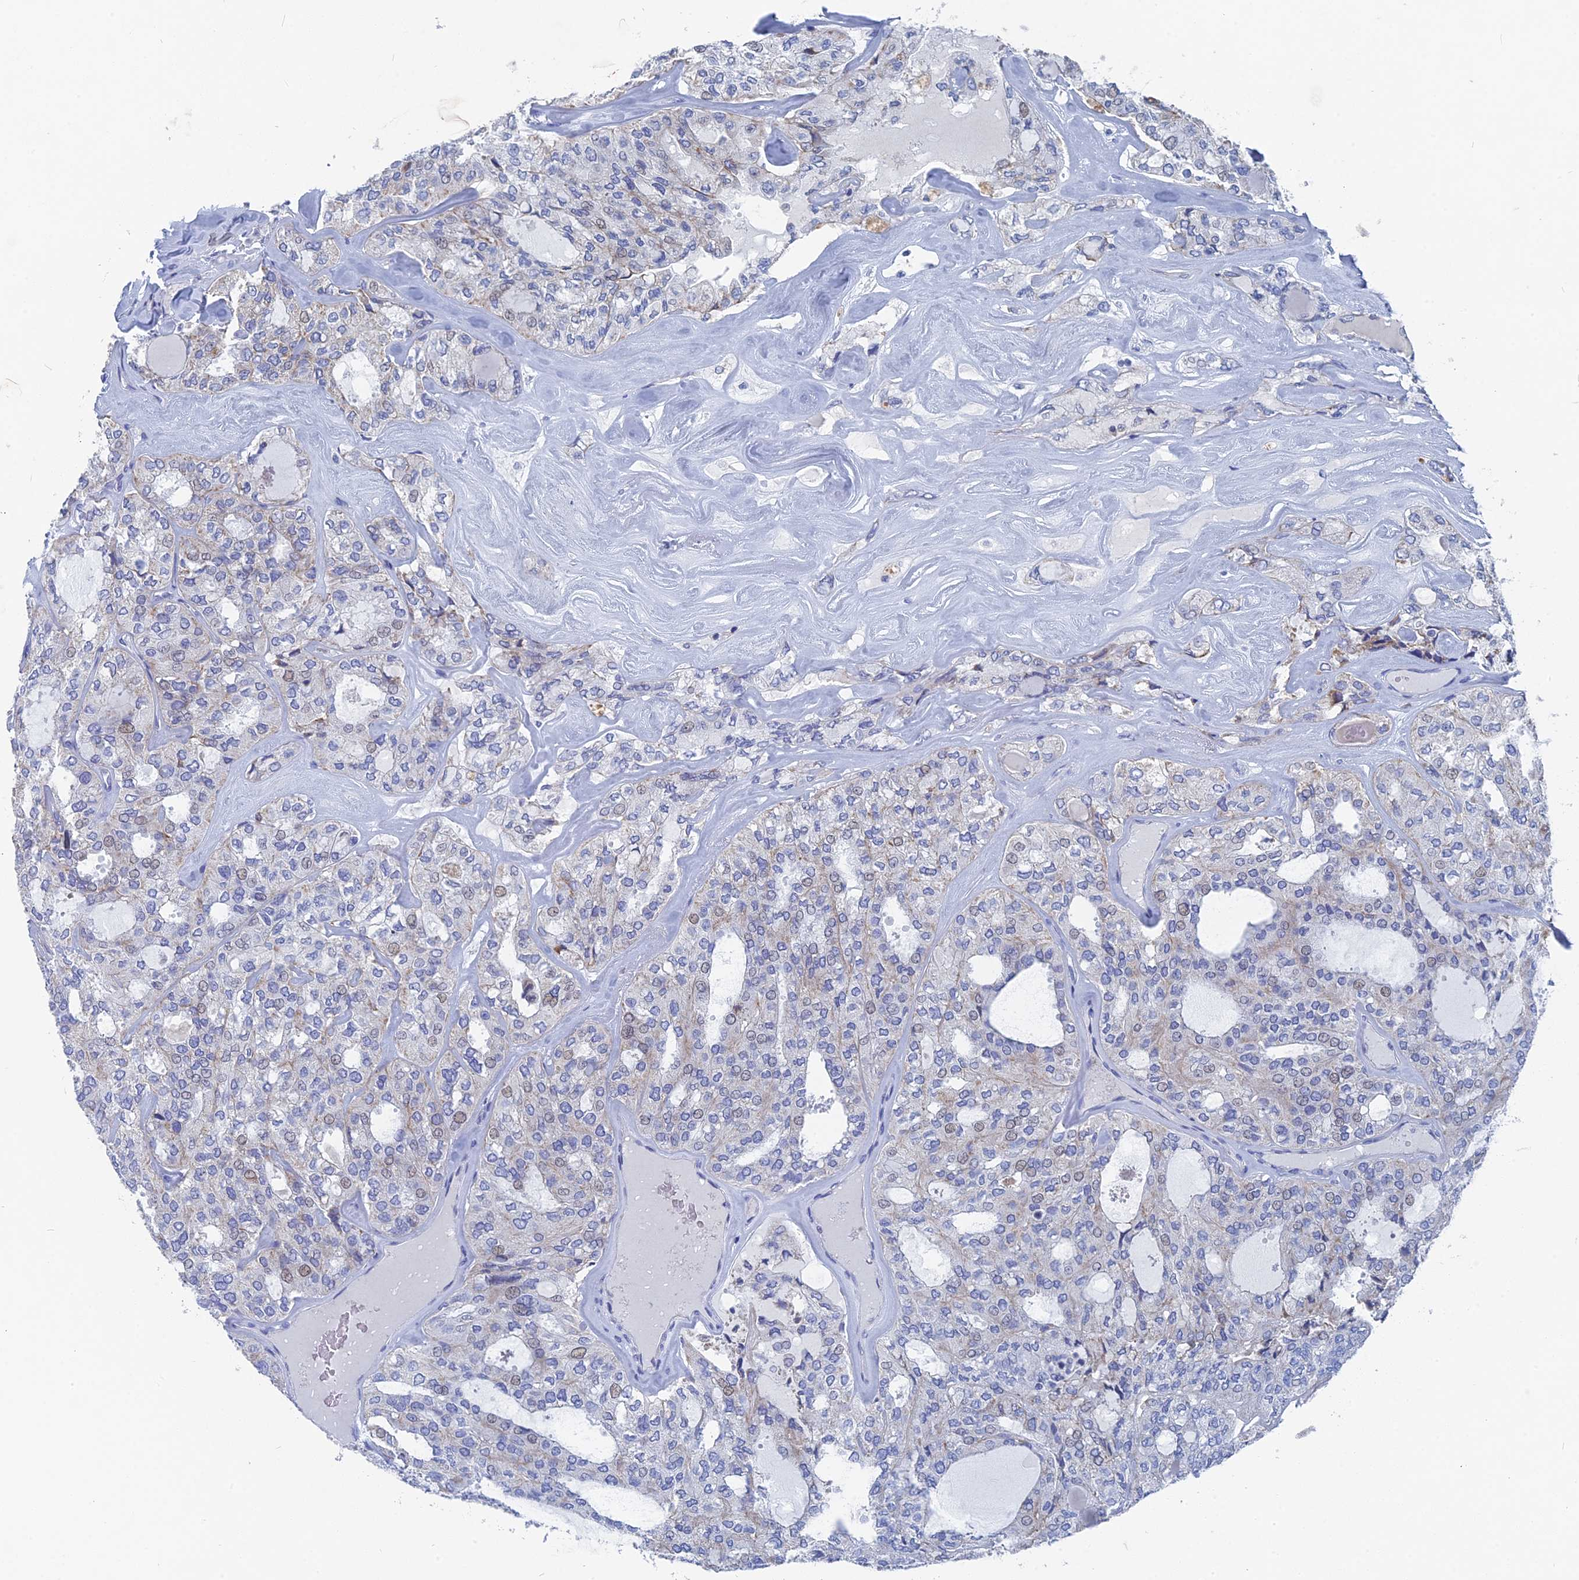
{"staining": {"intensity": "negative", "quantity": "none", "location": "none"}, "tissue": "thyroid cancer", "cell_type": "Tumor cells", "image_type": "cancer", "snomed": [{"axis": "morphology", "description": "Follicular adenoma carcinoma, NOS"}, {"axis": "topography", "description": "Thyroid gland"}], "caption": "This photomicrograph is of follicular adenoma carcinoma (thyroid) stained with immunohistochemistry (IHC) to label a protein in brown with the nuclei are counter-stained blue. There is no expression in tumor cells. The staining is performed using DAB (3,3'-diaminobenzidine) brown chromogen with nuclei counter-stained in using hematoxylin.", "gene": "HIGD1A", "patient": {"sex": "male", "age": 75}}